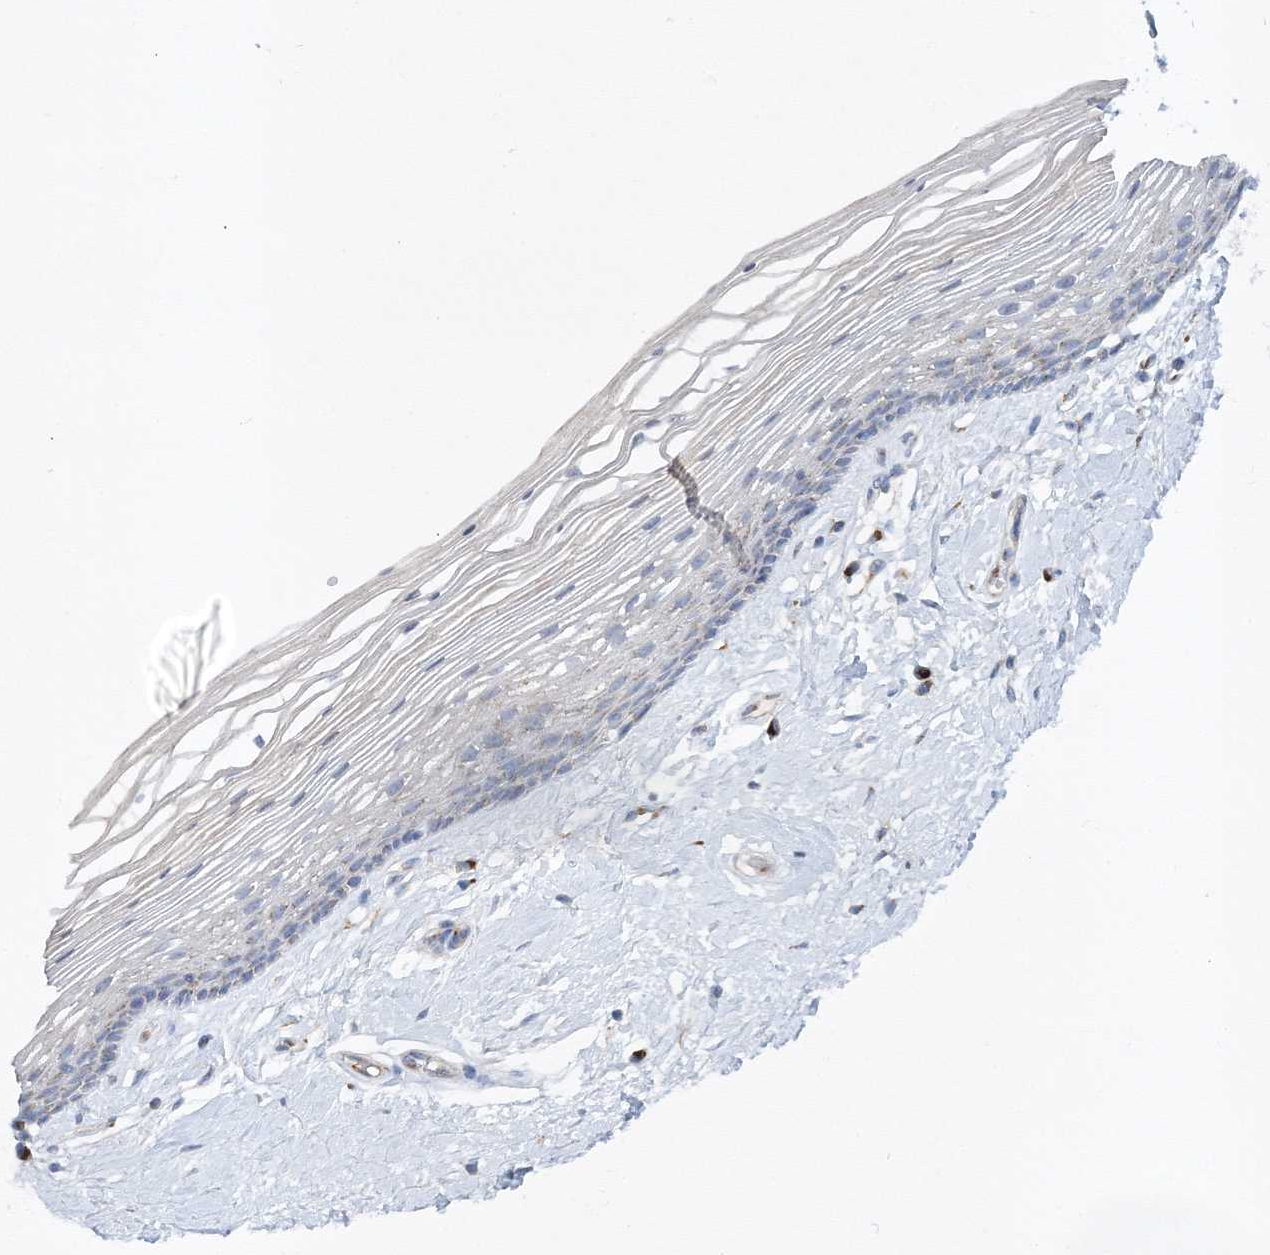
{"staining": {"intensity": "weak", "quantity": "25%-75%", "location": "cytoplasmic/membranous"}, "tissue": "vagina", "cell_type": "Squamous epithelial cells", "image_type": "normal", "snomed": [{"axis": "morphology", "description": "Normal tissue, NOS"}, {"axis": "topography", "description": "Vagina"}], "caption": "This image displays normal vagina stained with IHC to label a protein in brown. The cytoplasmic/membranous of squamous epithelial cells show weak positivity for the protein. Nuclei are counter-stained blue.", "gene": "SEC23IP", "patient": {"sex": "female", "age": 46}}